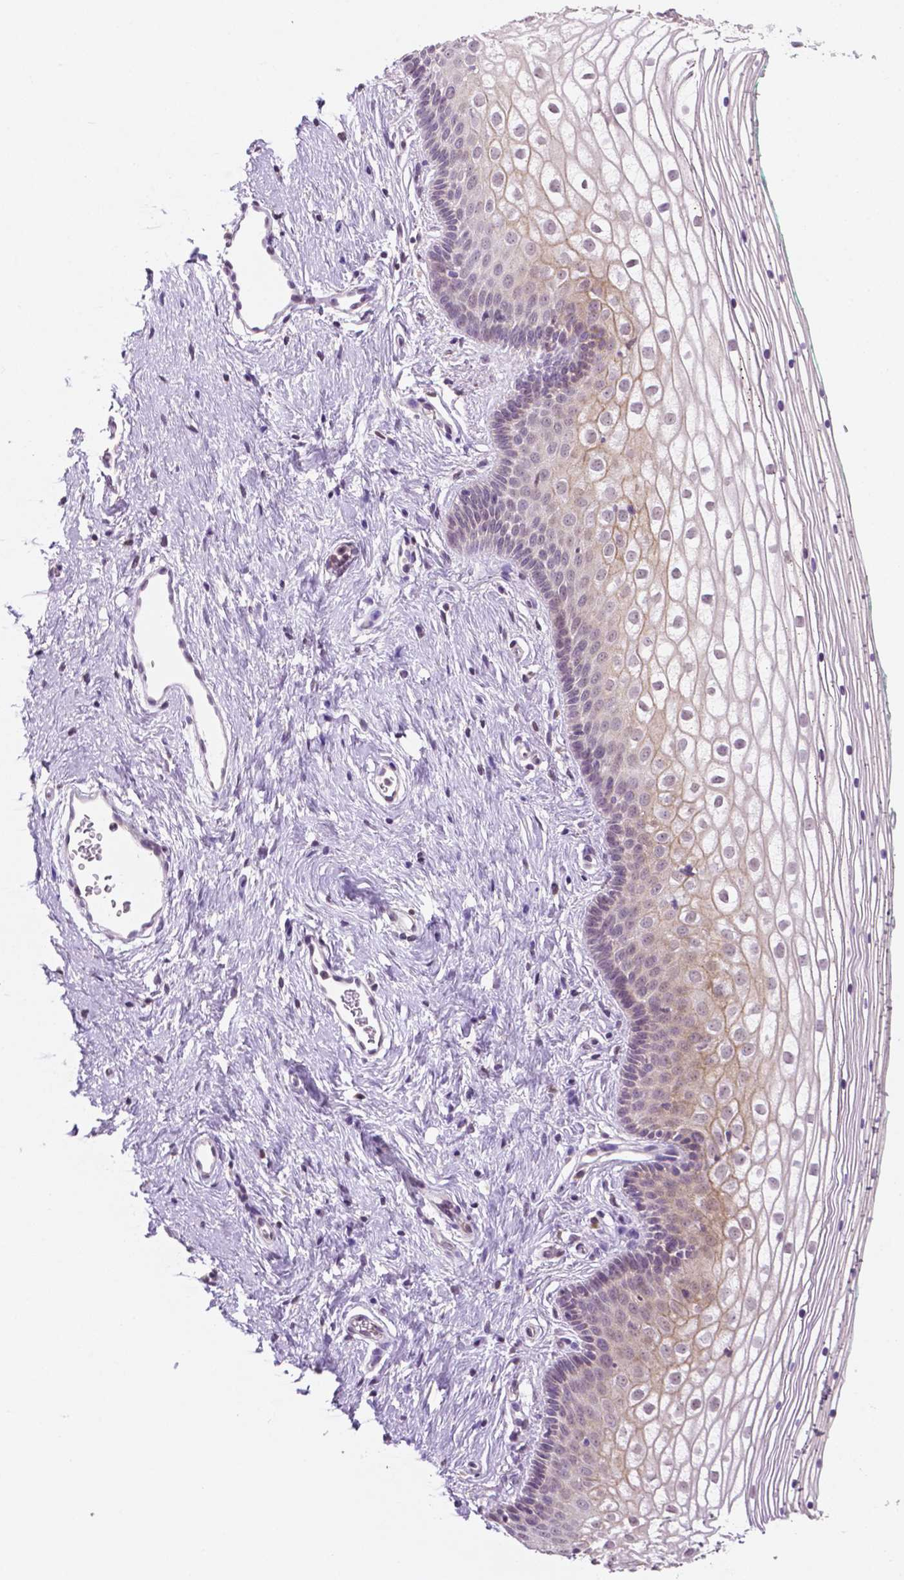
{"staining": {"intensity": "weak", "quantity": "<25%", "location": "cytoplasmic/membranous"}, "tissue": "vagina", "cell_type": "Squamous epithelial cells", "image_type": "normal", "snomed": [{"axis": "morphology", "description": "Normal tissue, NOS"}, {"axis": "topography", "description": "Vagina"}], "caption": "An image of vagina stained for a protein demonstrates no brown staining in squamous epithelial cells. (Brightfield microscopy of DAB (3,3'-diaminobenzidine) immunohistochemistry (IHC) at high magnification).", "gene": "SHLD3", "patient": {"sex": "female", "age": 36}}